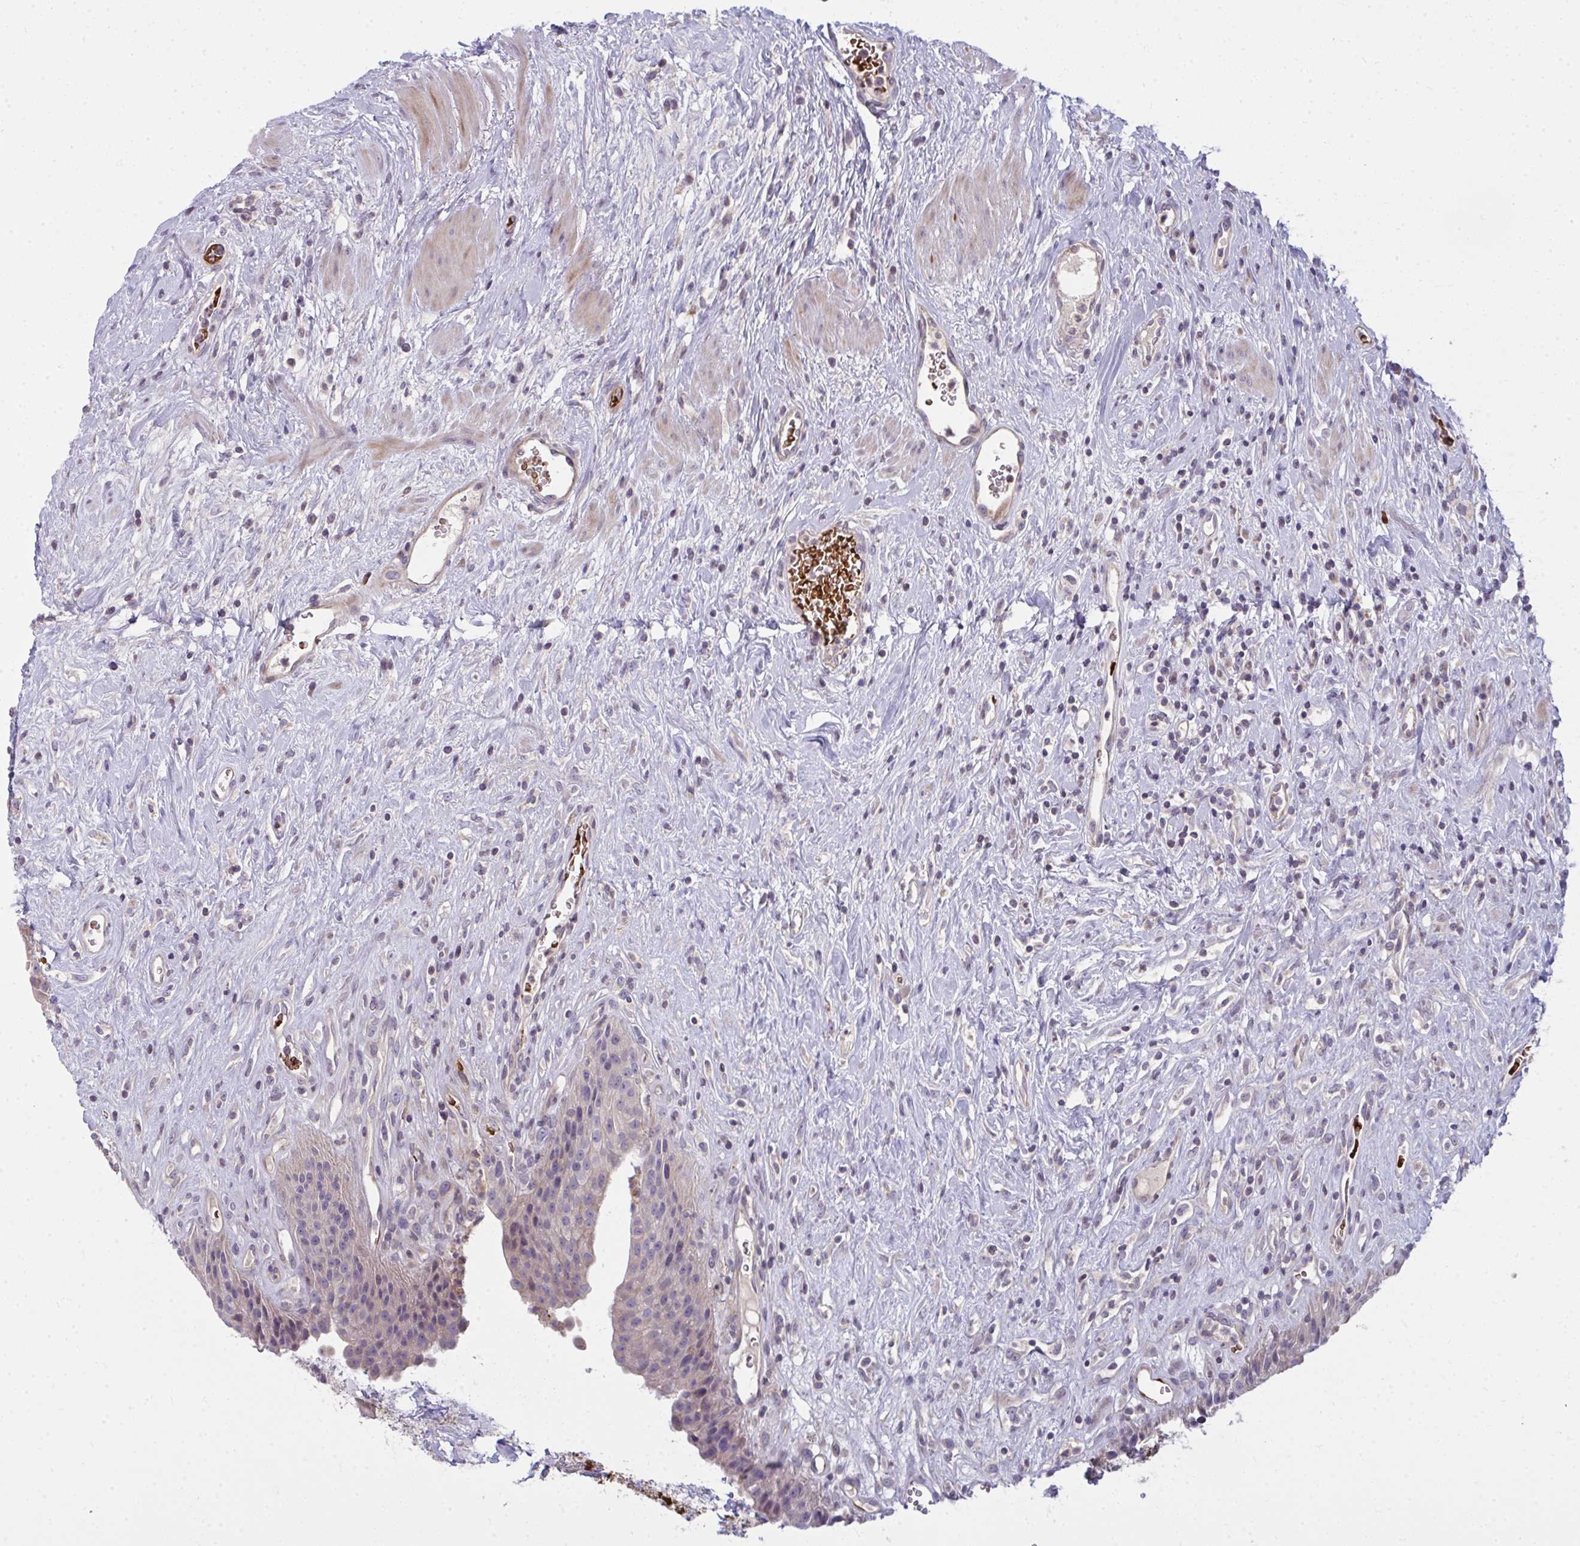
{"staining": {"intensity": "weak", "quantity": "<25%", "location": "cytoplasmic/membranous"}, "tissue": "urinary bladder", "cell_type": "Urothelial cells", "image_type": "normal", "snomed": [{"axis": "morphology", "description": "Normal tissue, NOS"}, {"axis": "topography", "description": "Urinary bladder"}], "caption": "A high-resolution photomicrograph shows immunohistochemistry staining of benign urinary bladder, which shows no significant expression in urothelial cells. The staining is performed using DAB (3,3'-diaminobenzidine) brown chromogen with nuclei counter-stained in using hematoxylin.", "gene": "SLC14A1", "patient": {"sex": "female", "age": 56}}